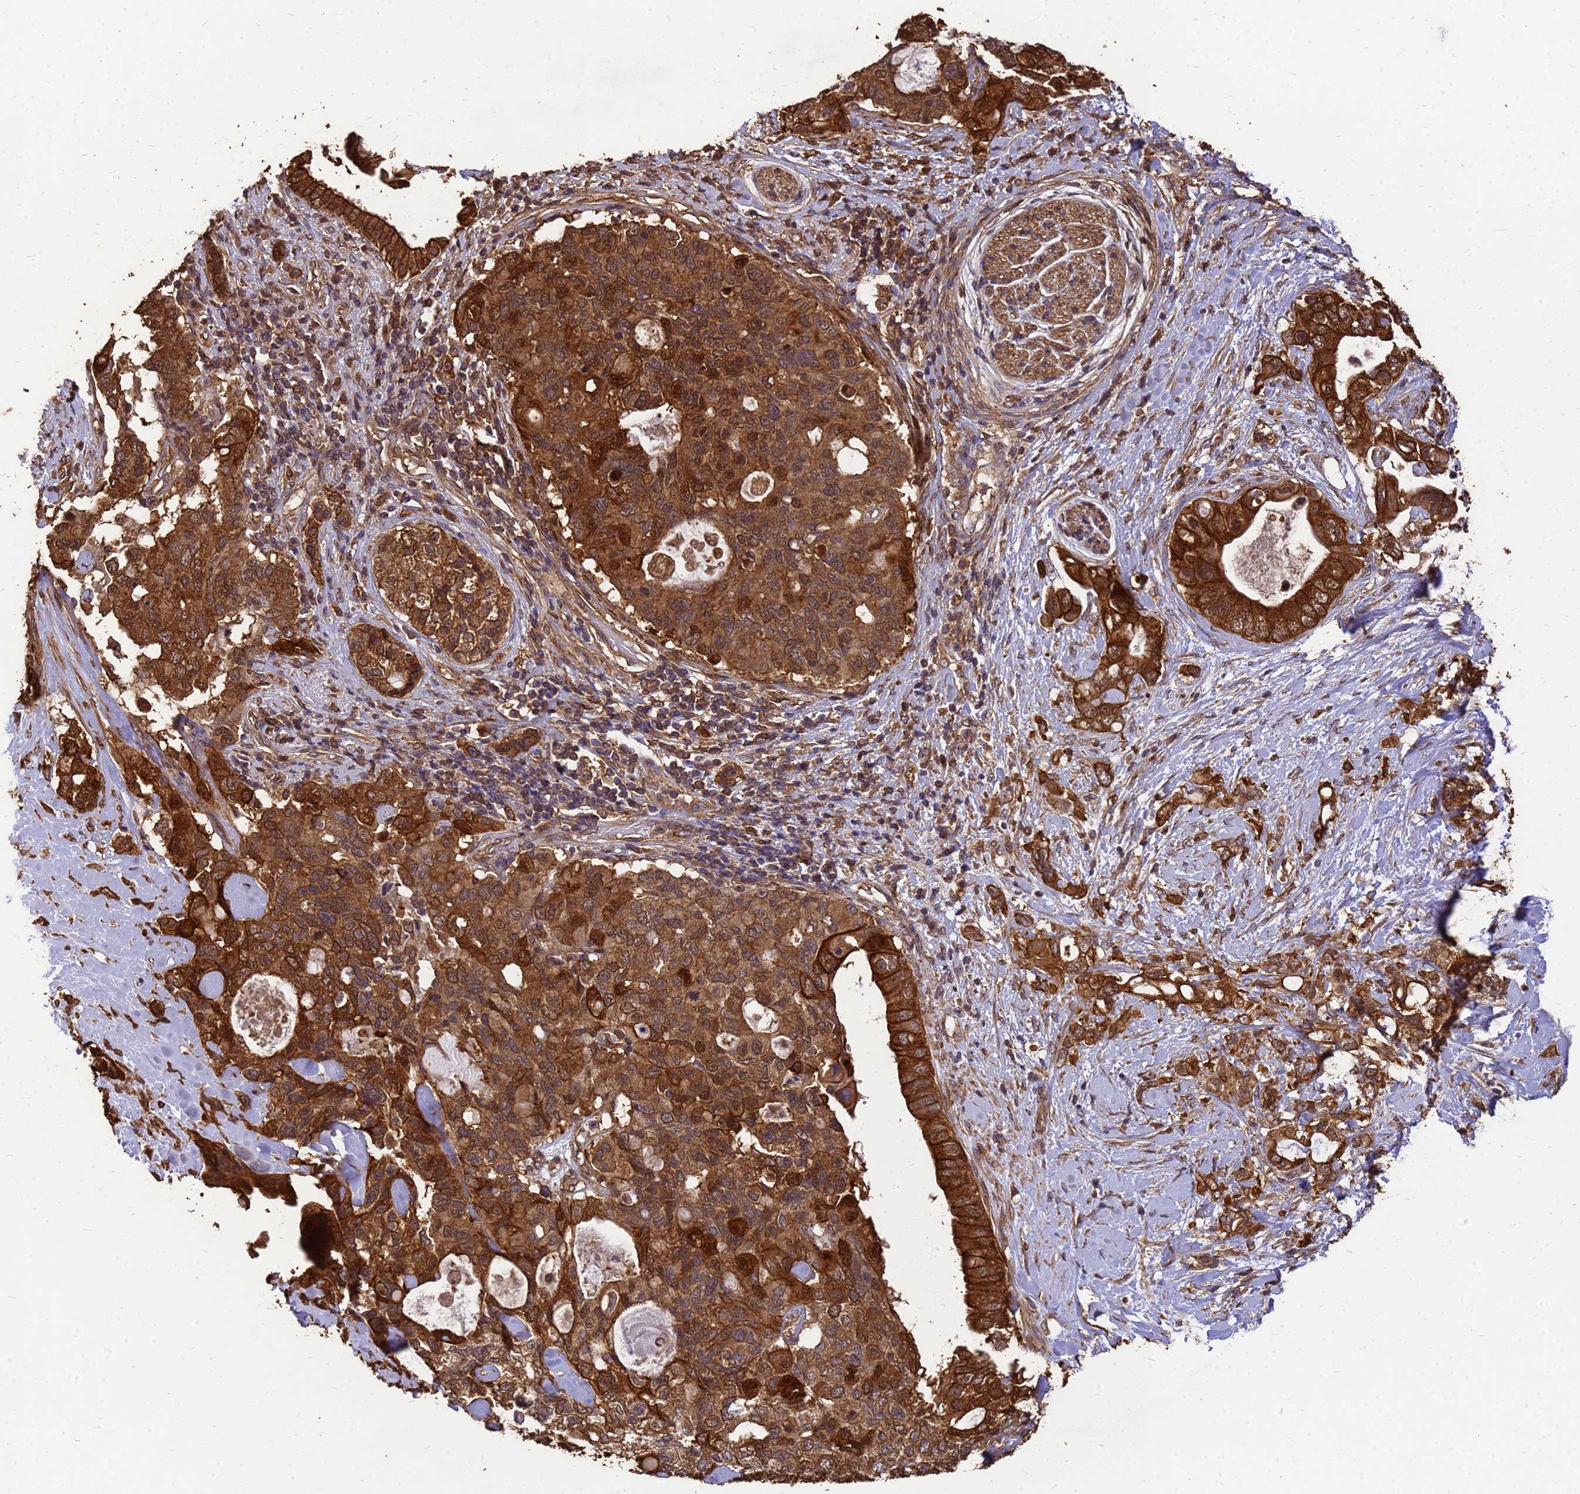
{"staining": {"intensity": "strong", "quantity": ">75%", "location": "cytoplasmic/membranous"}, "tissue": "pancreatic cancer", "cell_type": "Tumor cells", "image_type": "cancer", "snomed": [{"axis": "morphology", "description": "Adenocarcinoma, NOS"}, {"axis": "topography", "description": "Pancreas"}], "caption": "Immunohistochemistry (IHC) staining of pancreatic adenocarcinoma, which exhibits high levels of strong cytoplasmic/membranous expression in approximately >75% of tumor cells indicating strong cytoplasmic/membranous protein expression. The staining was performed using DAB (3,3'-diaminobenzidine) (brown) for protein detection and nuclei were counterstained in hematoxylin (blue).", "gene": "ZNF618", "patient": {"sex": "female", "age": 56}}